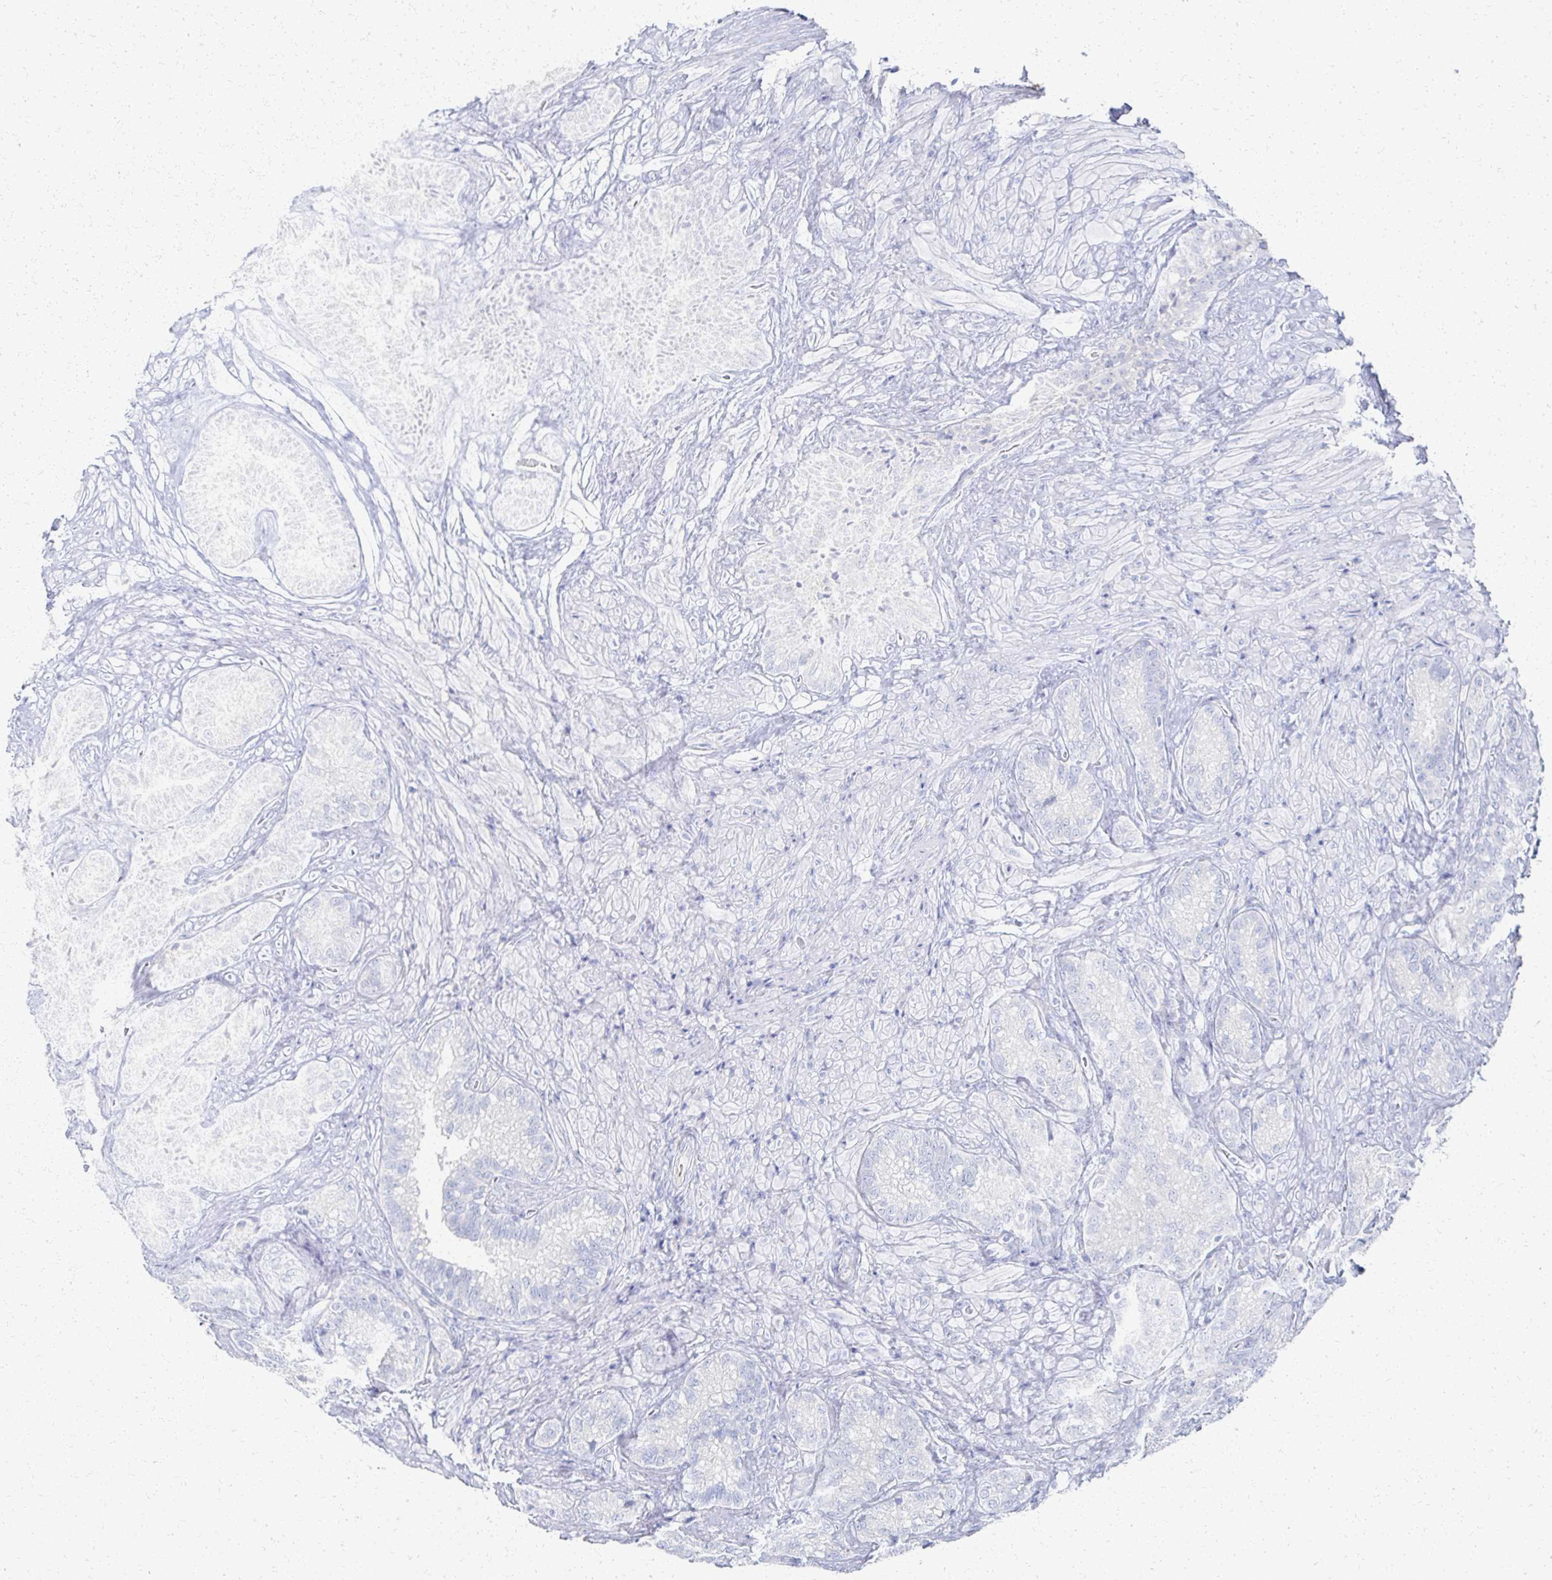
{"staining": {"intensity": "negative", "quantity": "none", "location": "none"}, "tissue": "seminal vesicle", "cell_type": "Glandular cells", "image_type": "normal", "snomed": [{"axis": "morphology", "description": "Normal tissue, NOS"}, {"axis": "topography", "description": "Seminal veicle"}], "caption": "IHC of normal human seminal vesicle demonstrates no staining in glandular cells. (IHC, brightfield microscopy, high magnification).", "gene": "PRR20A", "patient": {"sex": "male", "age": 68}}